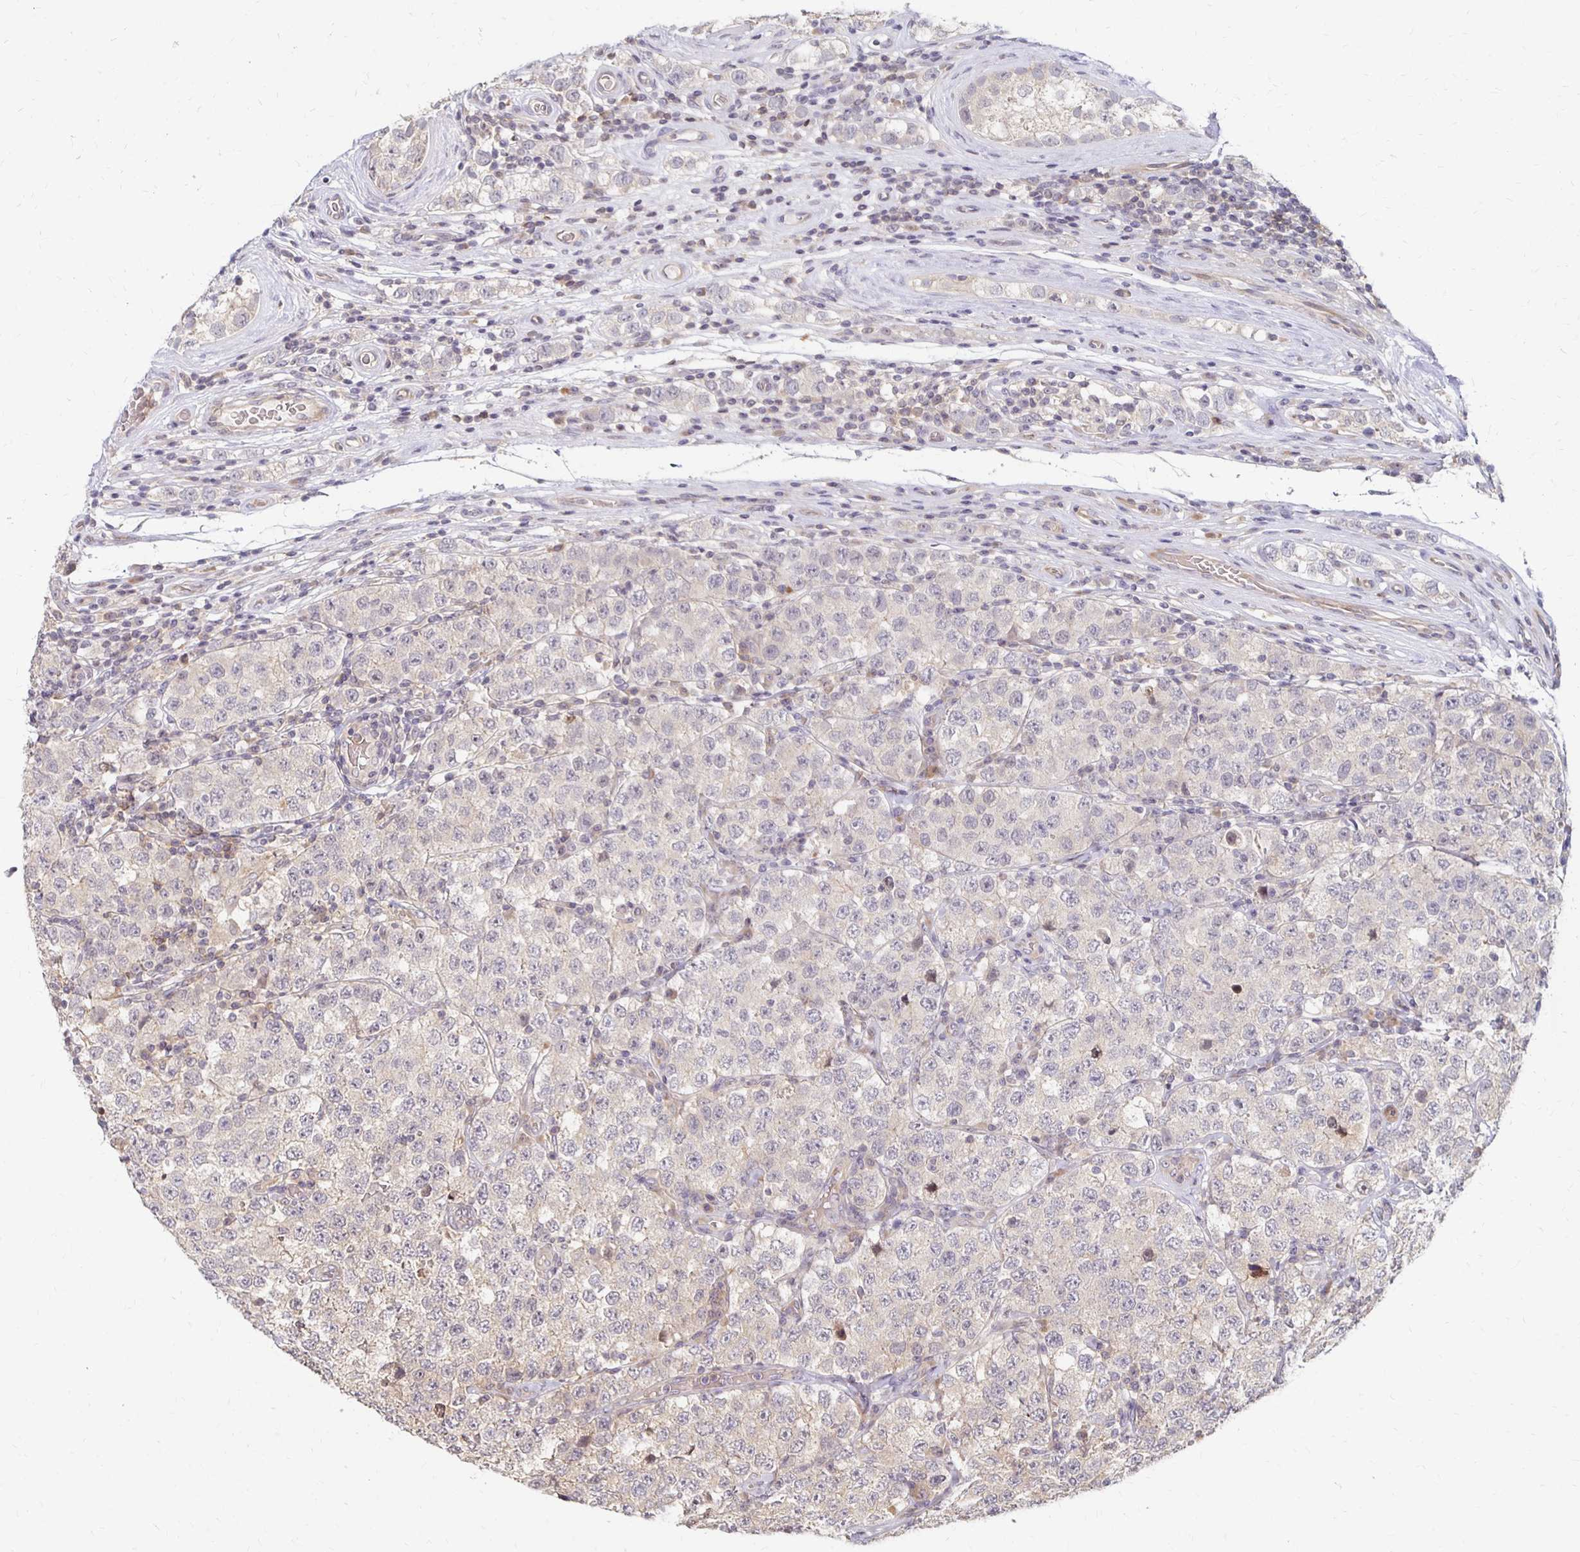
{"staining": {"intensity": "weak", "quantity": "25%-75%", "location": "cytoplasmic/membranous"}, "tissue": "testis cancer", "cell_type": "Tumor cells", "image_type": "cancer", "snomed": [{"axis": "morphology", "description": "Seminoma, NOS"}, {"axis": "topography", "description": "Testis"}], "caption": "Testis seminoma stained with DAB immunohistochemistry (IHC) exhibits low levels of weak cytoplasmic/membranous staining in about 25%-75% of tumor cells.", "gene": "PRKCB", "patient": {"sex": "male", "age": 34}}